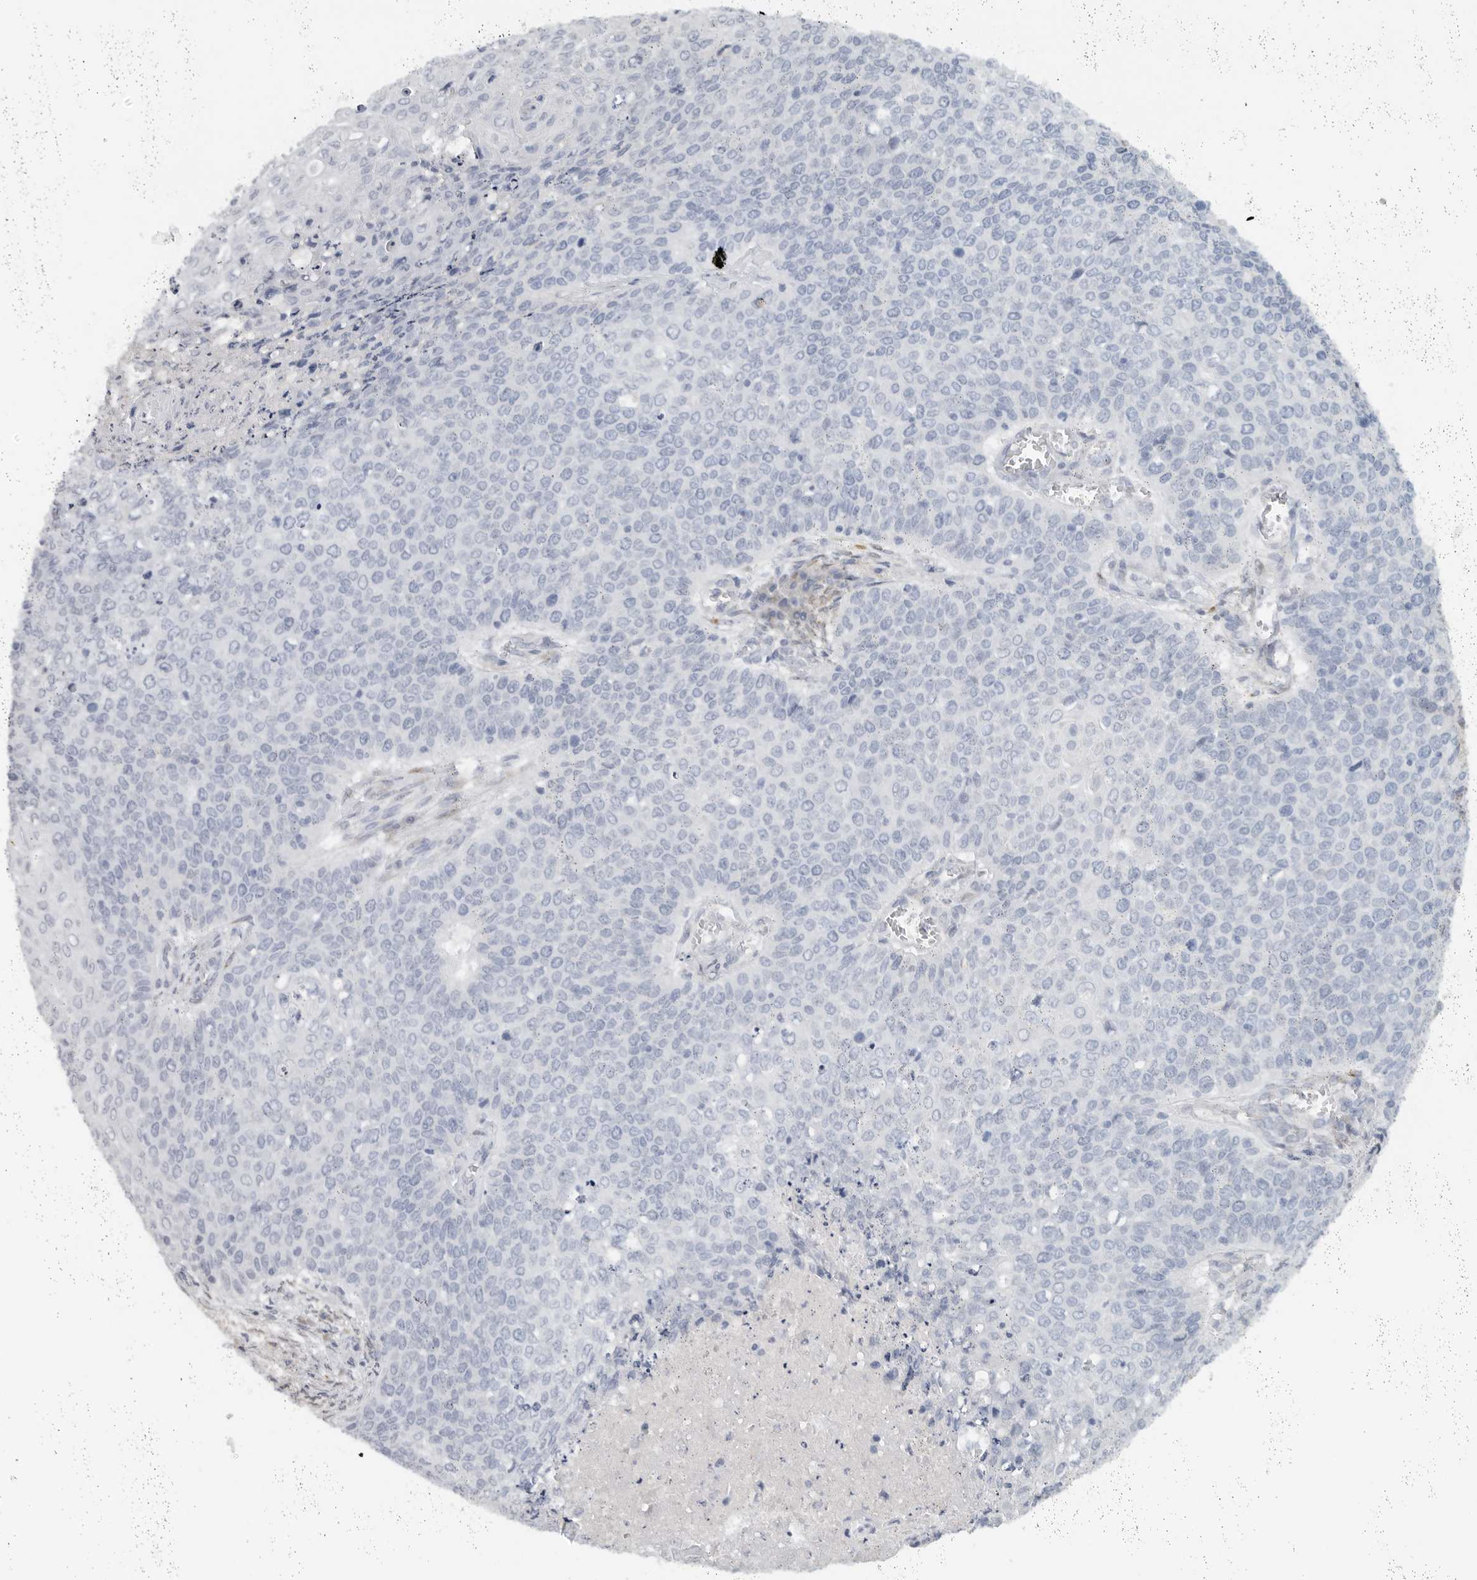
{"staining": {"intensity": "negative", "quantity": "none", "location": "none"}, "tissue": "cervical cancer", "cell_type": "Tumor cells", "image_type": "cancer", "snomed": [{"axis": "morphology", "description": "Squamous cell carcinoma, NOS"}, {"axis": "topography", "description": "Cervix"}], "caption": "Cervical cancer was stained to show a protein in brown. There is no significant expression in tumor cells.", "gene": "PAM", "patient": {"sex": "female", "age": 39}}